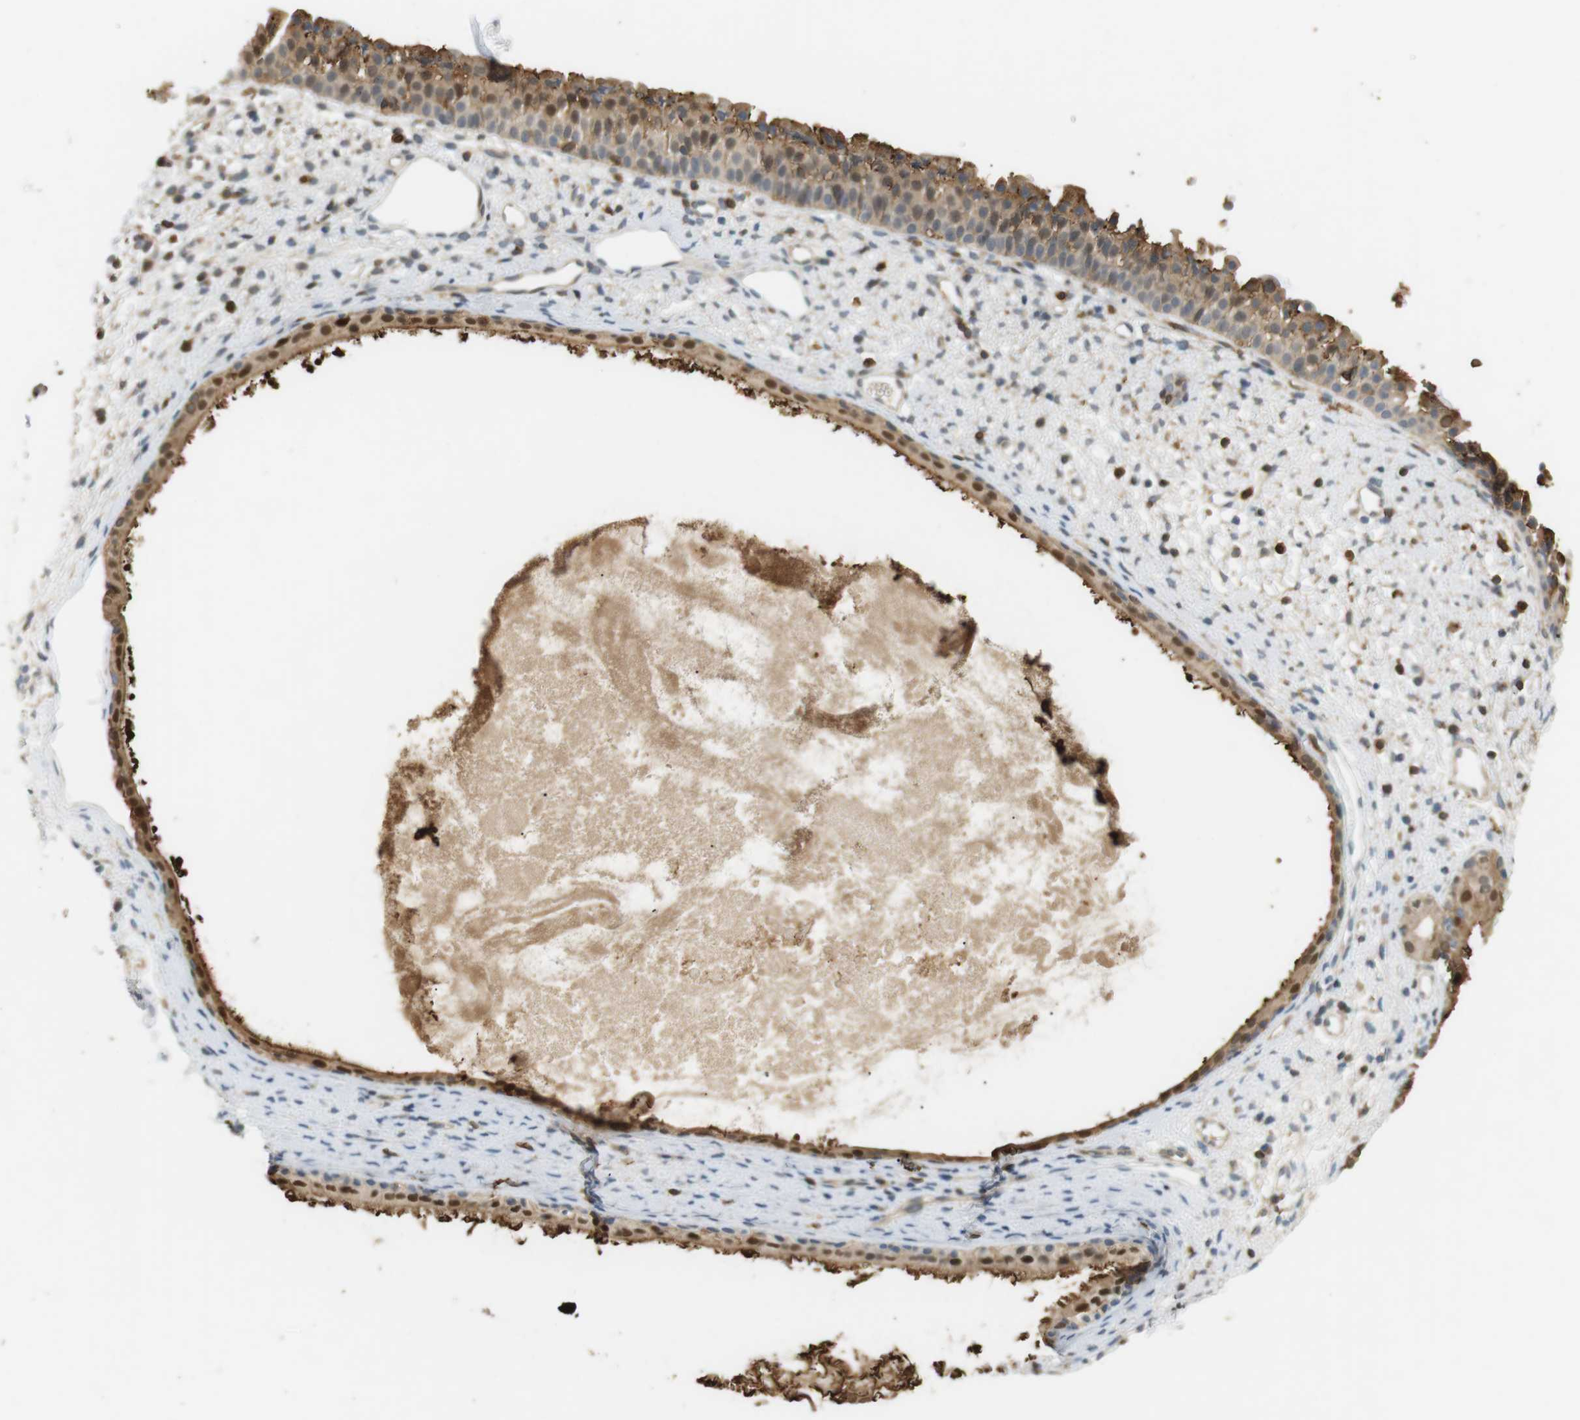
{"staining": {"intensity": "moderate", "quantity": ">75%", "location": "cytoplasmic/membranous"}, "tissue": "nasopharynx", "cell_type": "Respiratory epithelial cells", "image_type": "normal", "snomed": [{"axis": "morphology", "description": "Normal tissue, NOS"}, {"axis": "topography", "description": "Nasopharynx"}], "caption": "High-magnification brightfield microscopy of normal nasopharynx stained with DAB (3,3'-diaminobenzidine) (brown) and counterstained with hematoxylin (blue). respiratory epithelial cells exhibit moderate cytoplasmic/membranous staining is present in approximately>75% of cells. The protein is stained brown, and the nuclei are stained in blue (DAB IHC with brightfield microscopy, high magnification).", "gene": "P2RY1", "patient": {"sex": "male", "age": 22}}